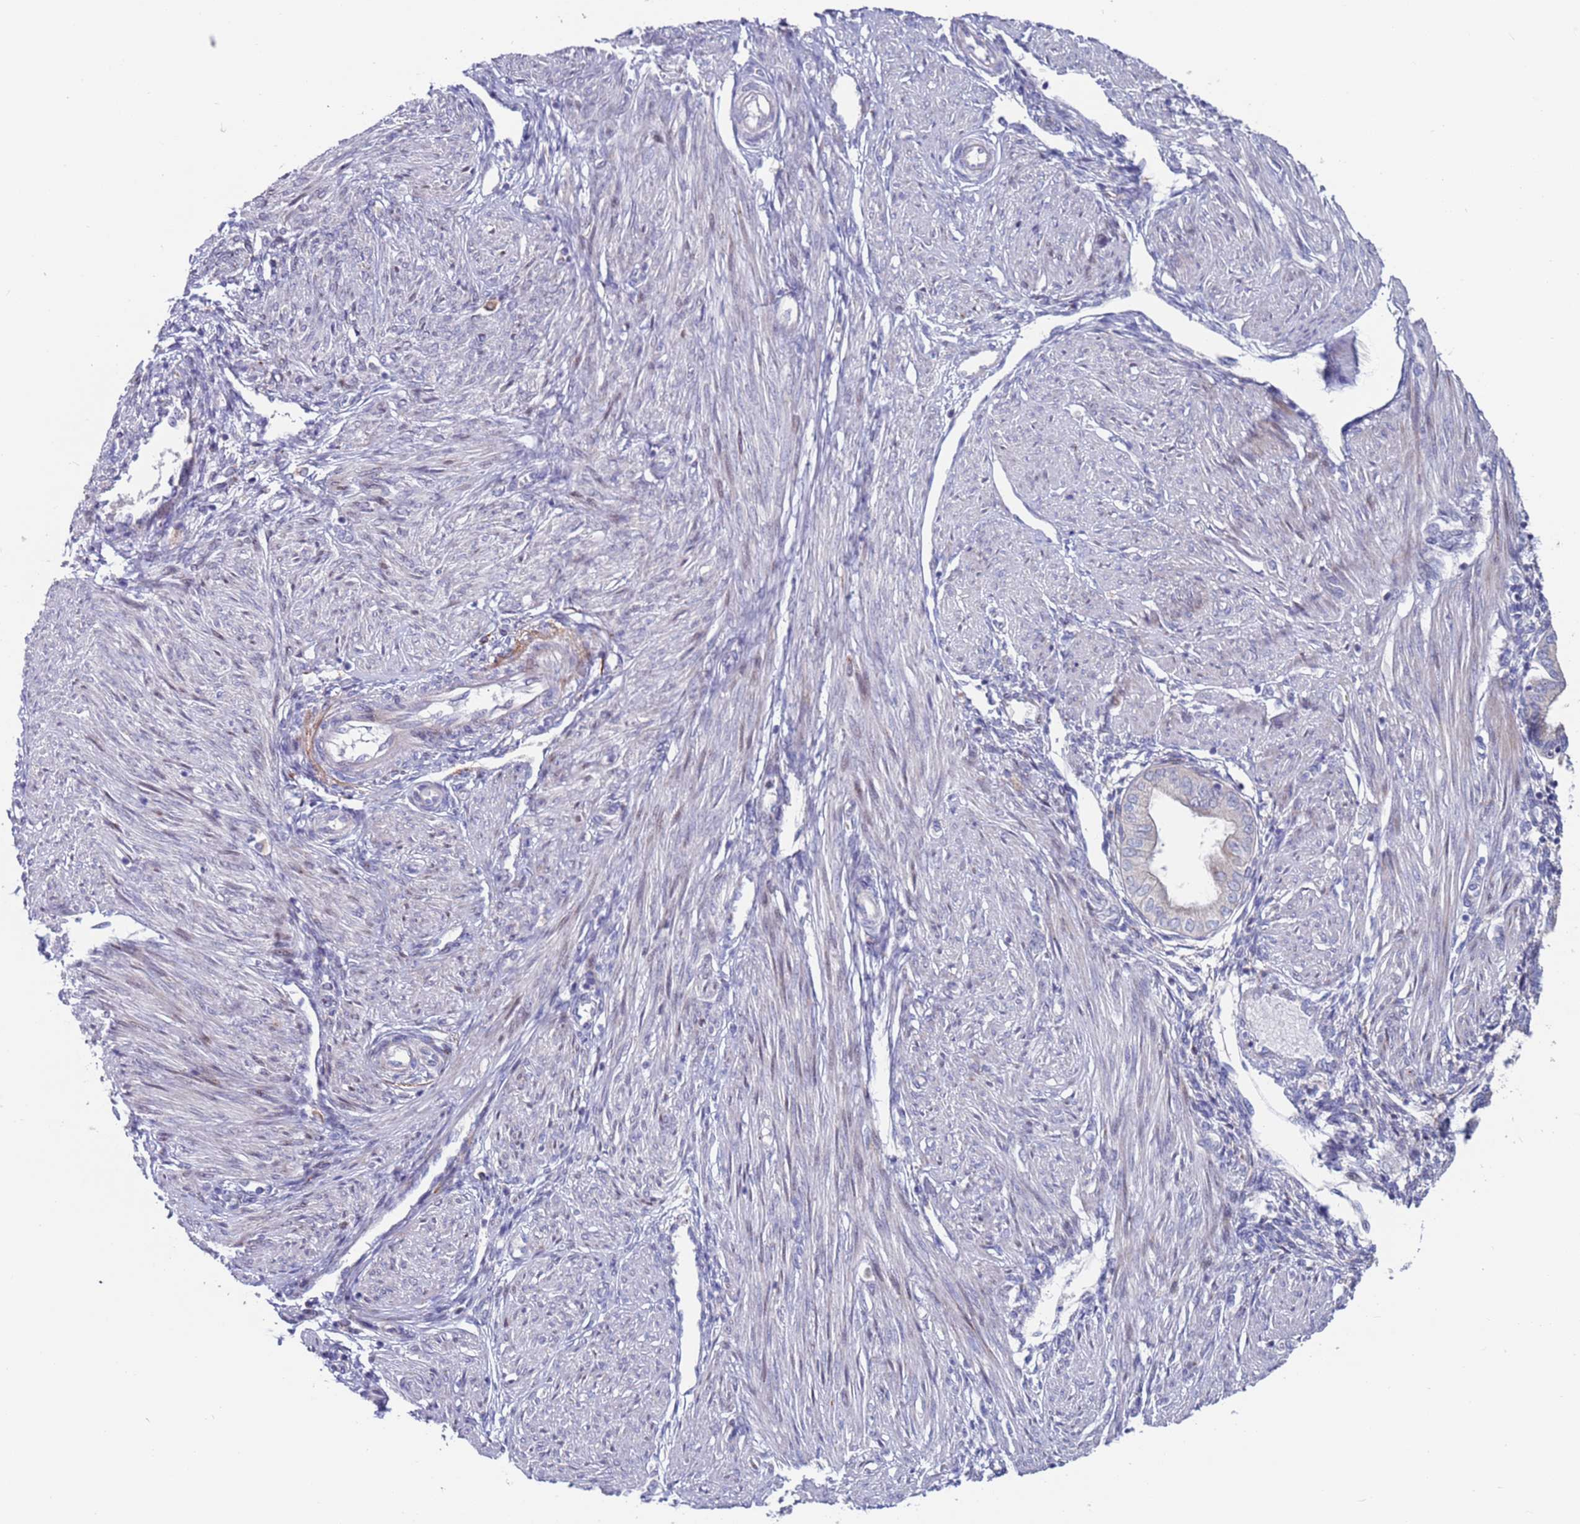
{"staining": {"intensity": "negative", "quantity": "none", "location": "none"}, "tissue": "endometrium", "cell_type": "Cells in endometrial stroma", "image_type": "normal", "snomed": [{"axis": "morphology", "description": "Normal tissue, NOS"}, {"axis": "topography", "description": "Endometrium"}], "caption": "Cells in endometrial stroma show no significant expression in benign endometrium. (DAB immunohistochemistry, high magnification).", "gene": "FBXO27", "patient": {"sex": "female", "age": 53}}